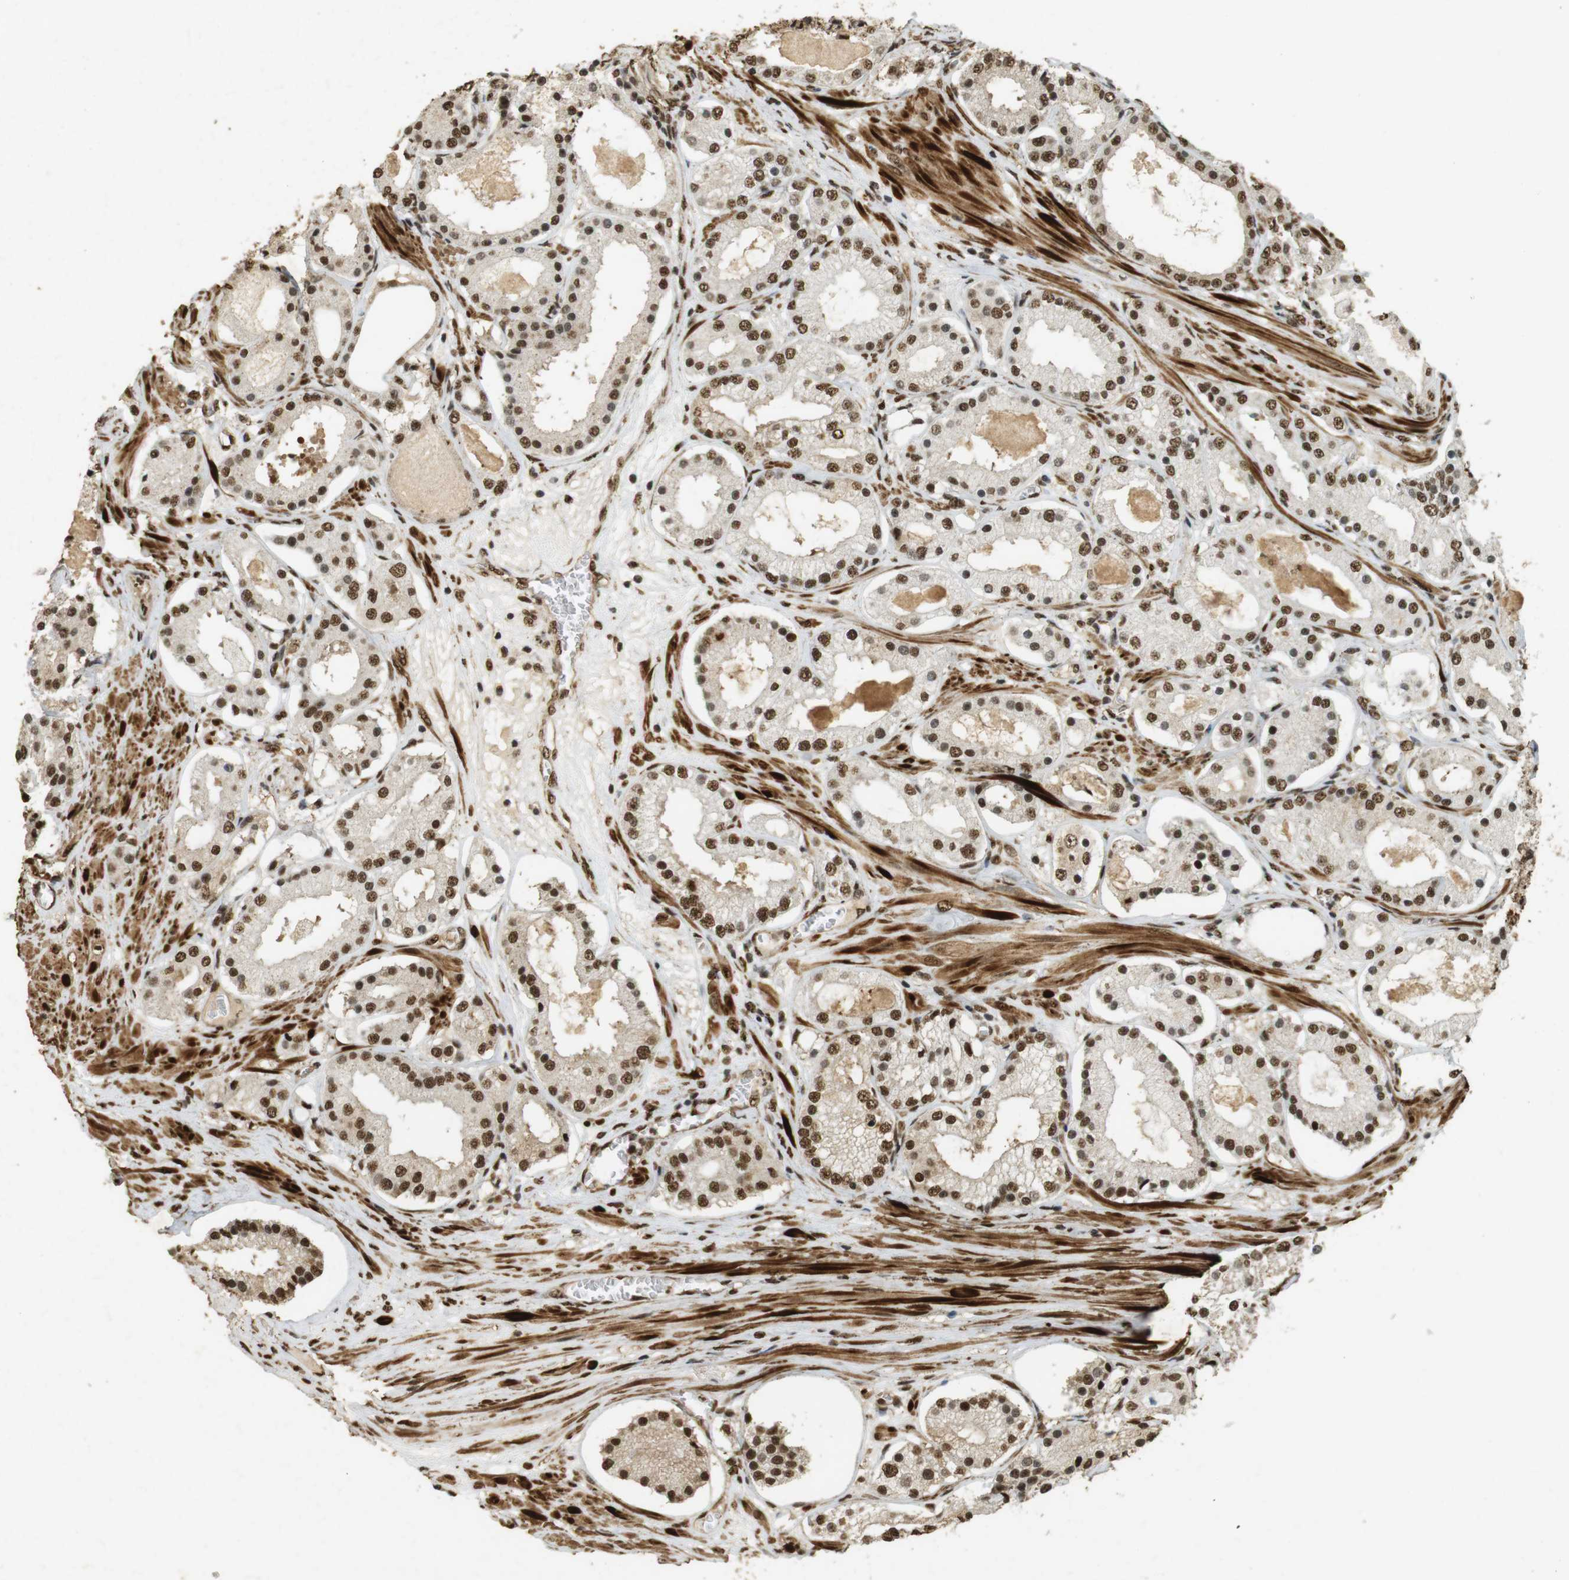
{"staining": {"intensity": "strong", "quantity": ">75%", "location": "nuclear"}, "tissue": "prostate cancer", "cell_type": "Tumor cells", "image_type": "cancer", "snomed": [{"axis": "morphology", "description": "Adenocarcinoma, High grade"}, {"axis": "topography", "description": "Prostate"}], "caption": "IHC (DAB (3,3'-diaminobenzidine)) staining of human adenocarcinoma (high-grade) (prostate) reveals strong nuclear protein expression in approximately >75% of tumor cells.", "gene": "GATA4", "patient": {"sex": "male", "age": 66}}